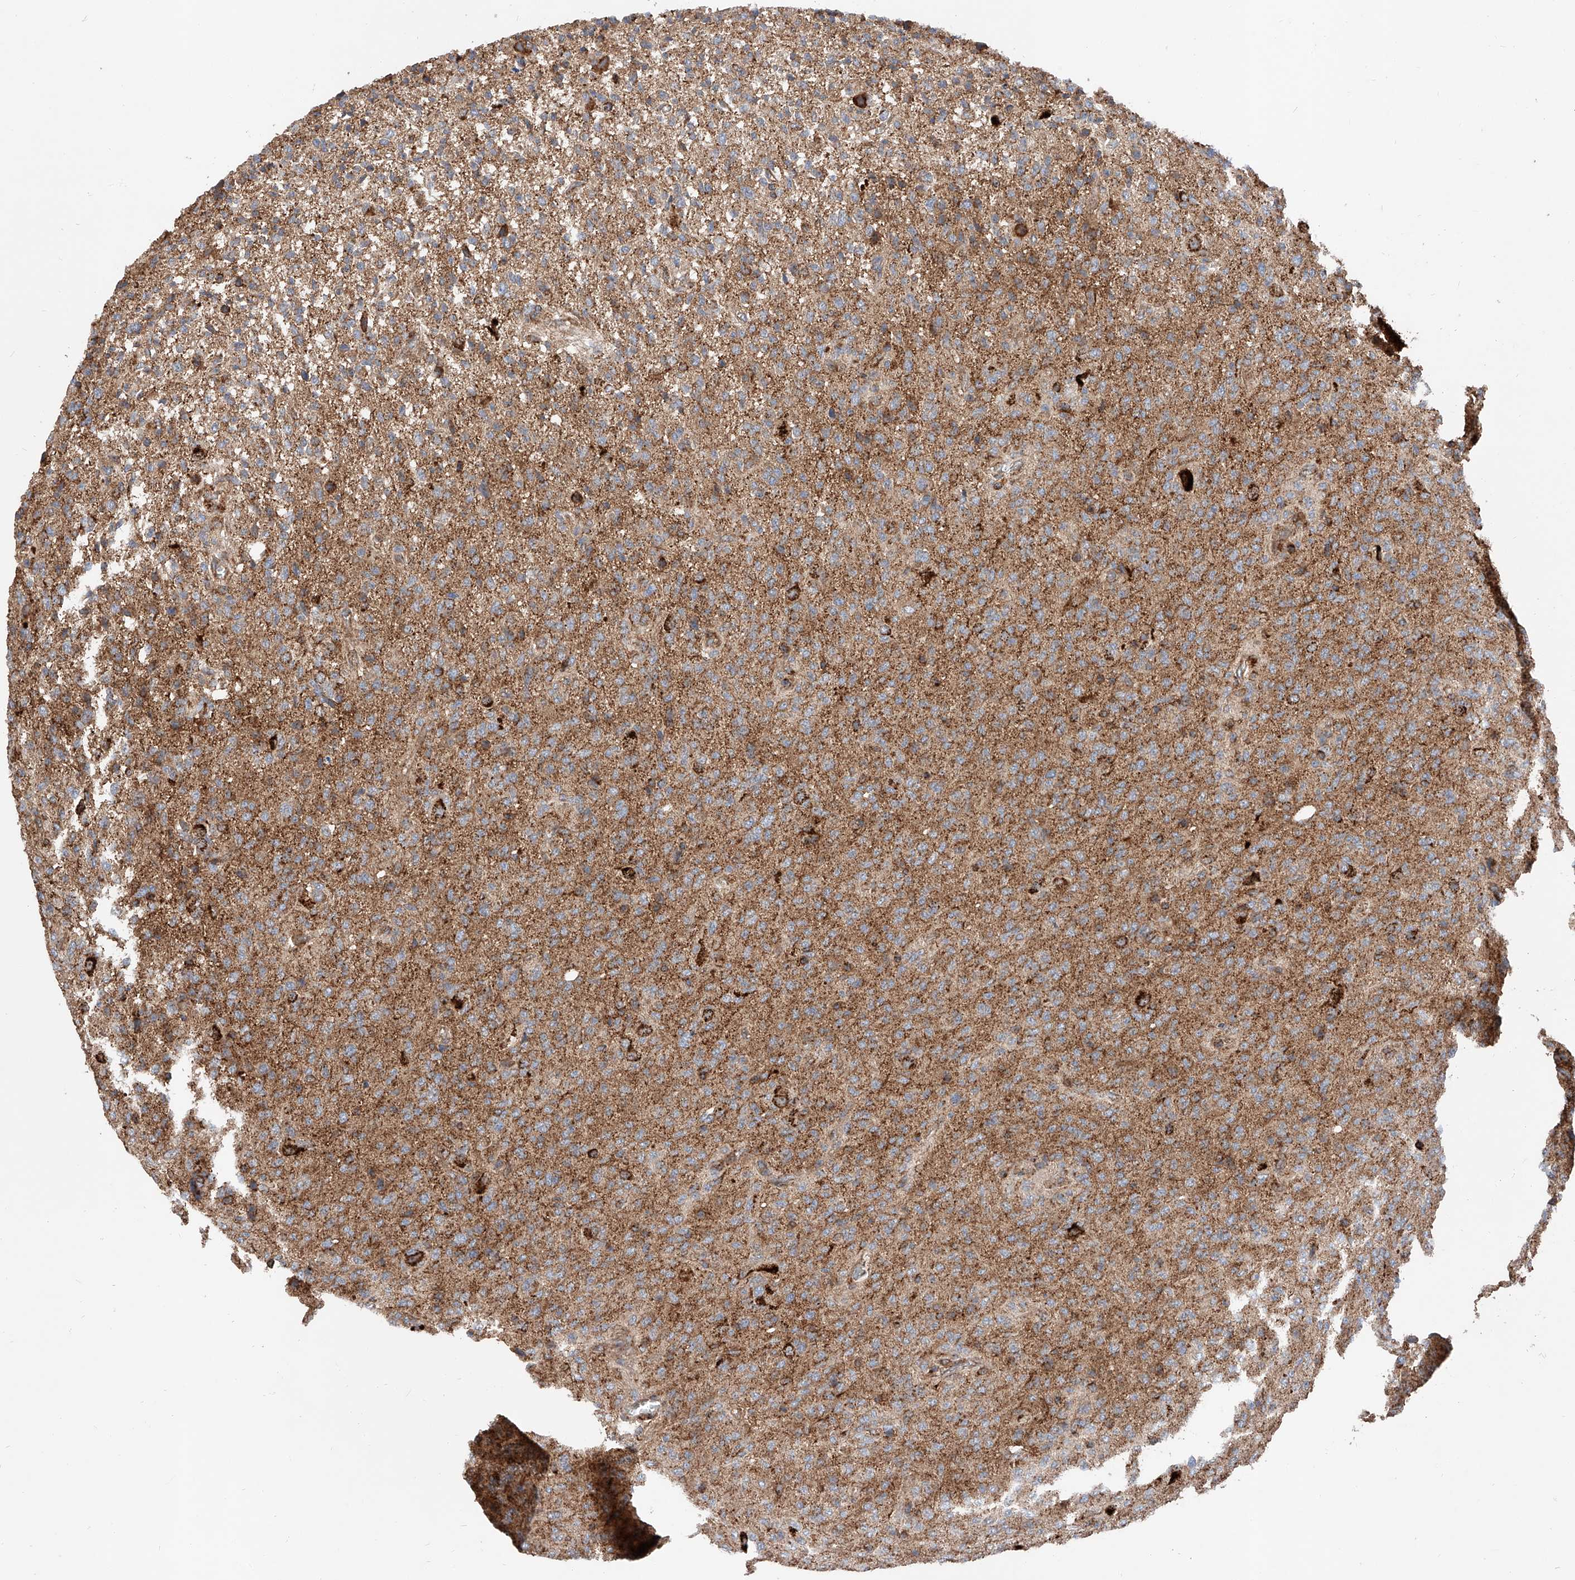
{"staining": {"intensity": "moderate", "quantity": ">75%", "location": "cytoplasmic/membranous"}, "tissue": "glioma", "cell_type": "Tumor cells", "image_type": "cancer", "snomed": [{"axis": "morphology", "description": "Glioma, malignant, High grade"}, {"axis": "topography", "description": "Brain"}], "caption": "This is a histology image of immunohistochemistry (IHC) staining of malignant glioma (high-grade), which shows moderate positivity in the cytoplasmic/membranous of tumor cells.", "gene": "PISD", "patient": {"sex": "female", "age": 57}}